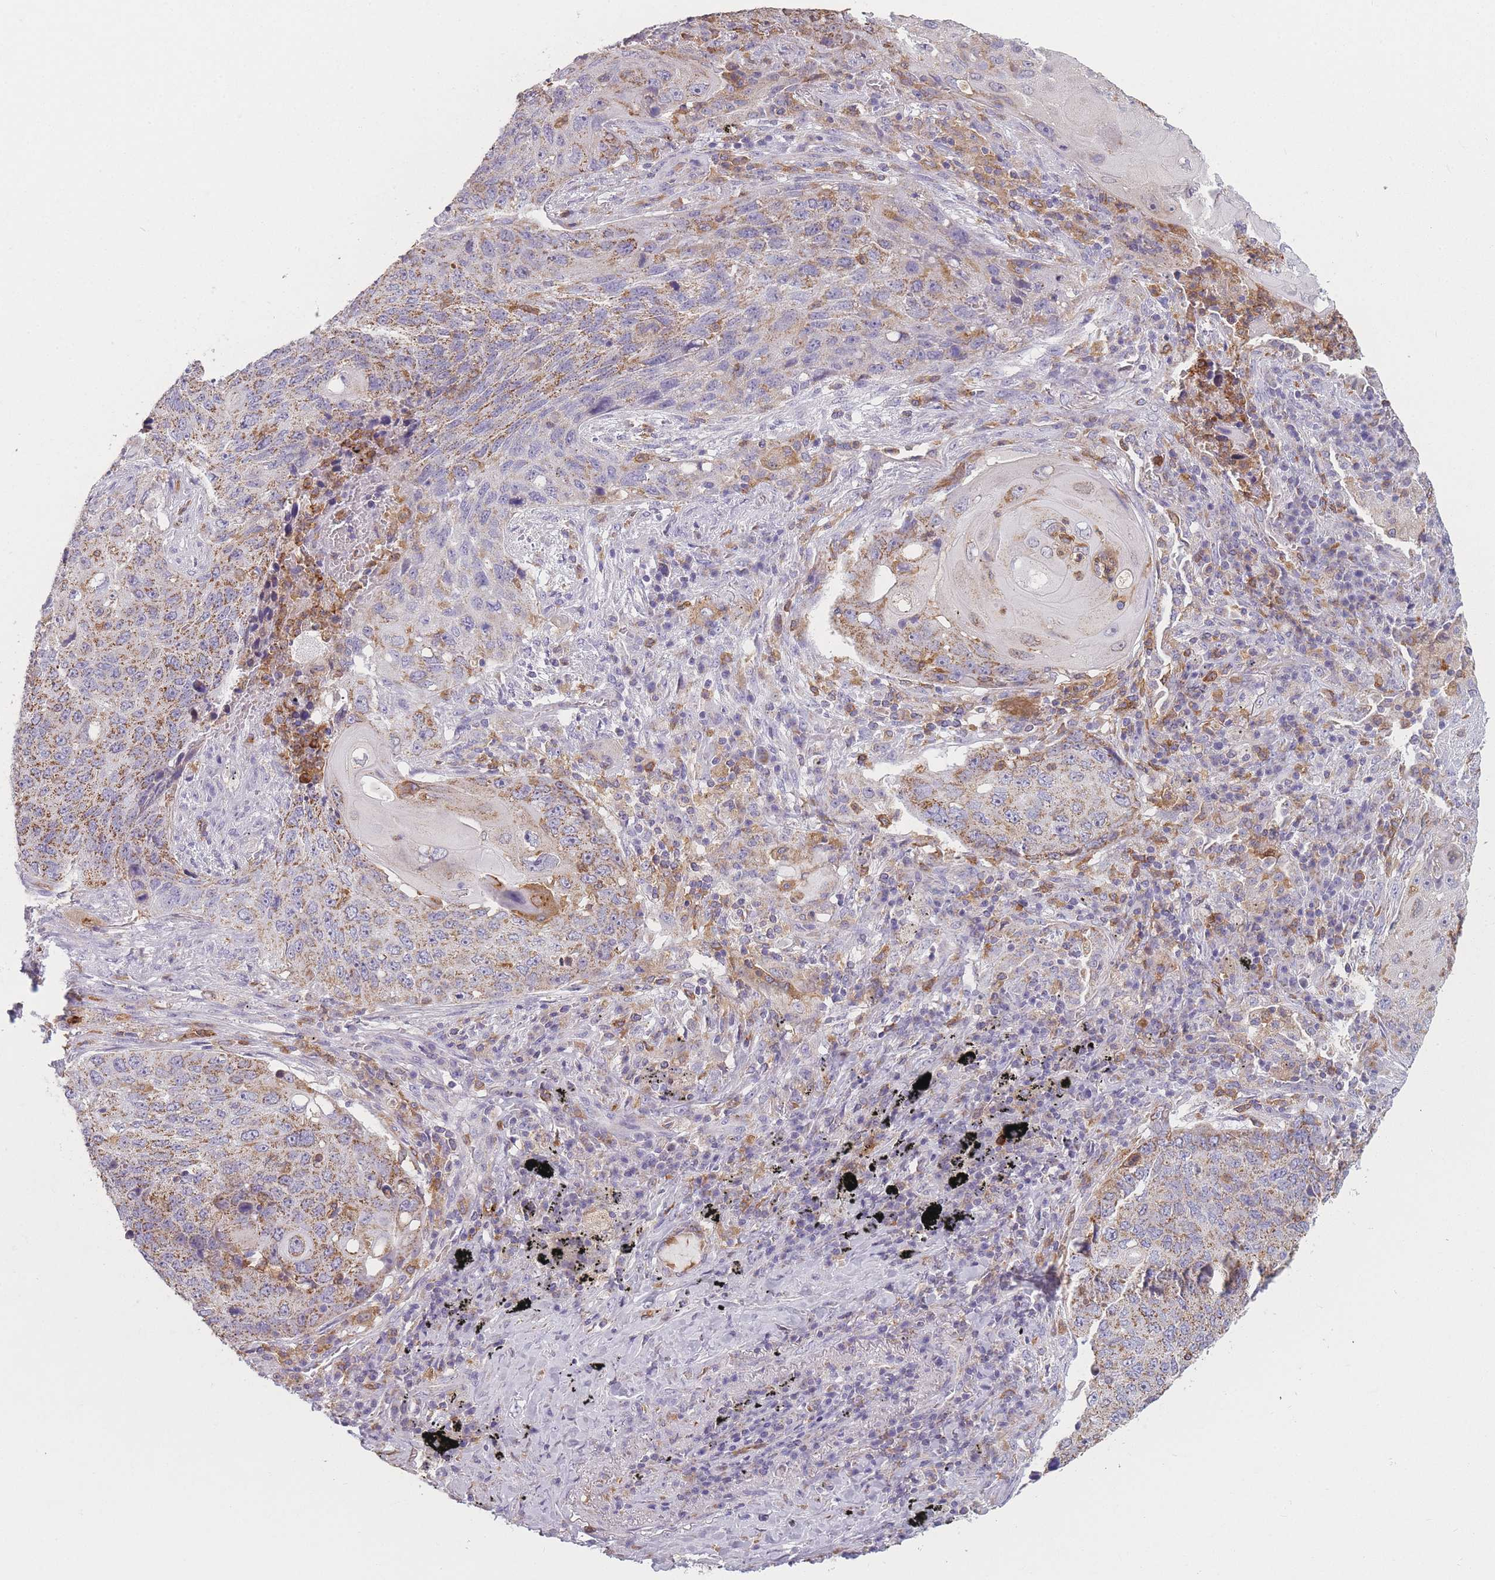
{"staining": {"intensity": "moderate", "quantity": "25%-75%", "location": "cytoplasmic/membranous"}, "tissue": "lung cancer", "cell_type": "Tumor cells", "image_type": "cancer", "snomed": [{"axis": "morphology", "description": "Squamous cell carcinoma, NOS"}, {"axis": "topography", "description": "Lung"}], "caption": "Immunohistochemistry image of neoplastic tissue: lung cancer (squamous cell carcinoma) stained using IHC demonstrates medium levels of moderate protein expression localized specifically in the cytoplasmic/membranous of tumor cells, appearing as a cytoplasmic/membranous brown color.", "gene": "PRAM1", "patient": {"sex": "female", "age": 63}}